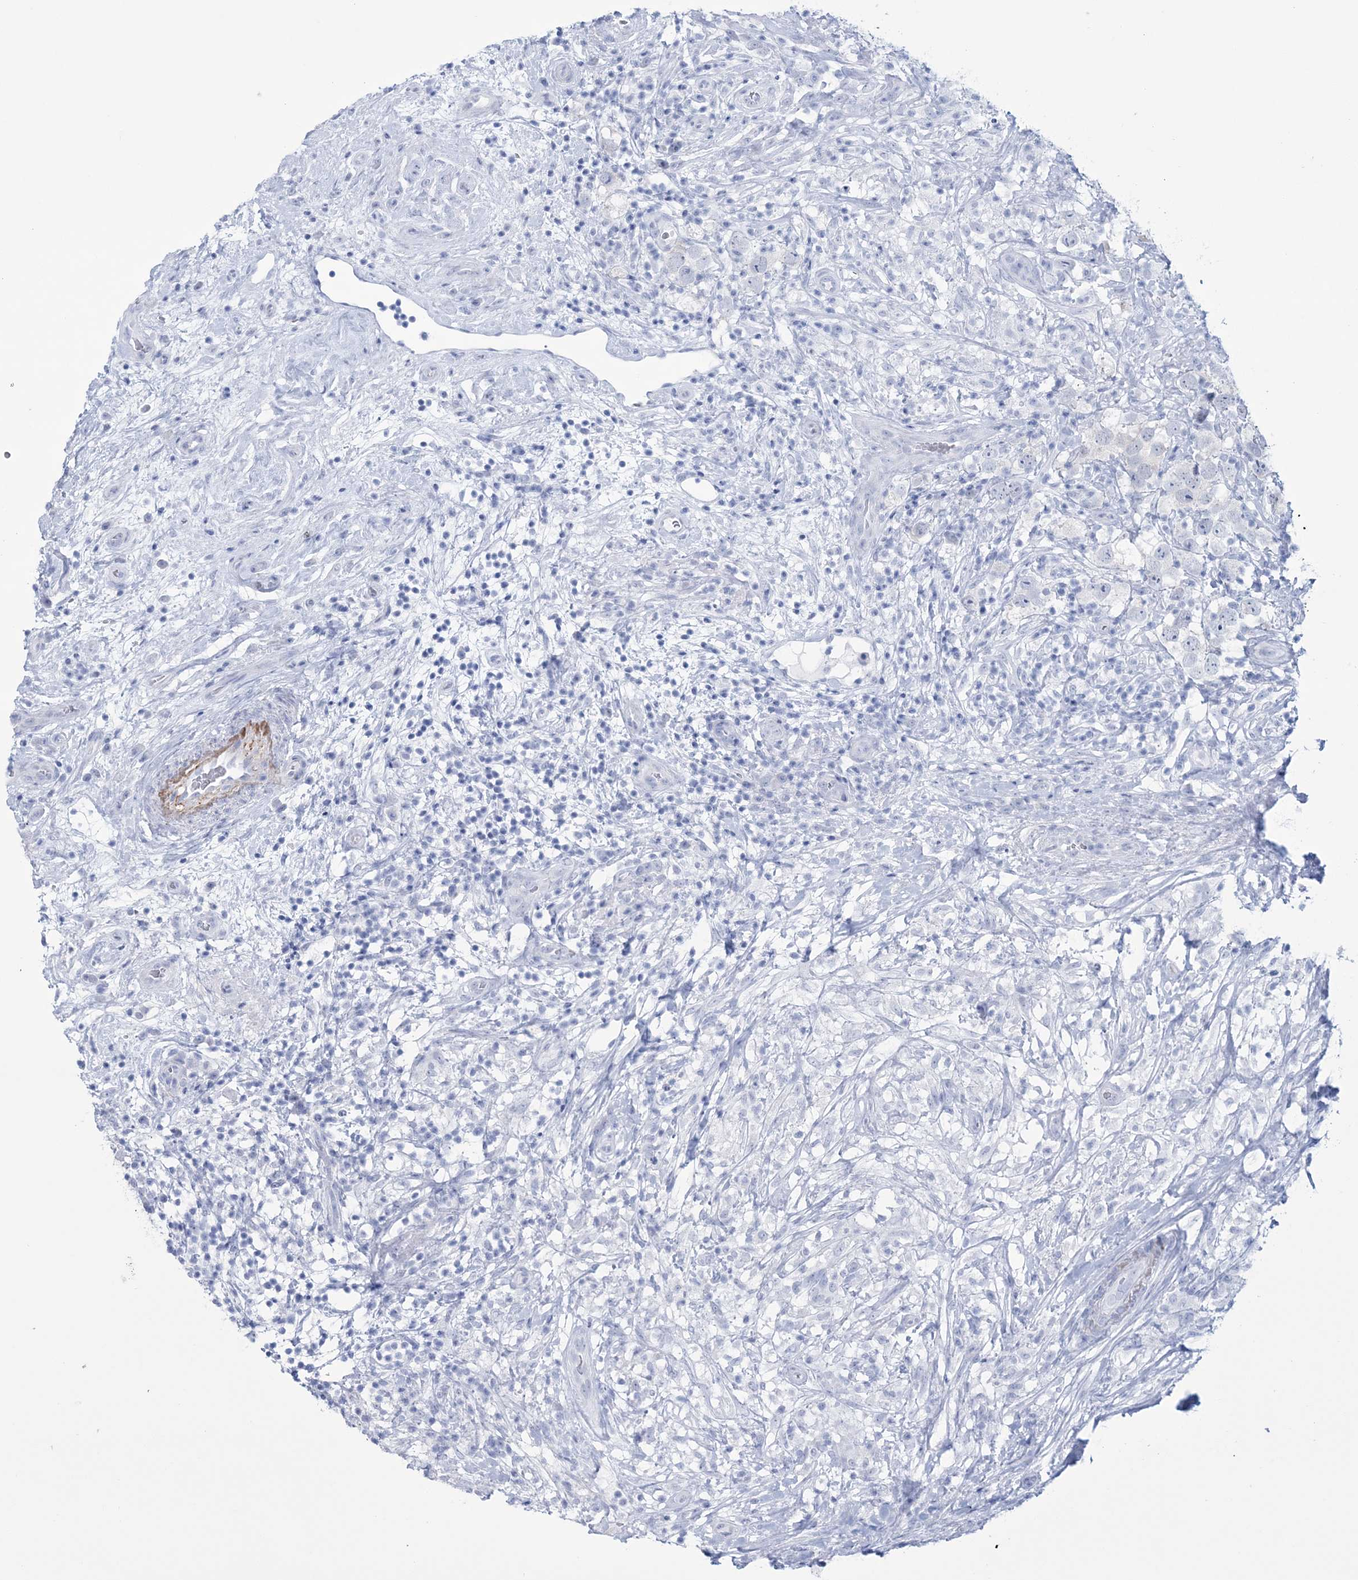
{"staining": {"intensity": "negative", "quantity": "none", "location": "none"}, "tissue": "testis cancer", "cell_type": "Tumor cells", "image_type": "cancer", "snomed": [{"axis": "morphology", "description": "Seminoma, NOS"}, {"axis": "topography", "description": "Testis"}], "caption": "This is an immunohistochemistry (IHC) photomicrograph of testis cancer (seminoma). There is no staining in tumor cells.", "gene": "DPCD", "patient": {"sex": "male", "age": 49}}